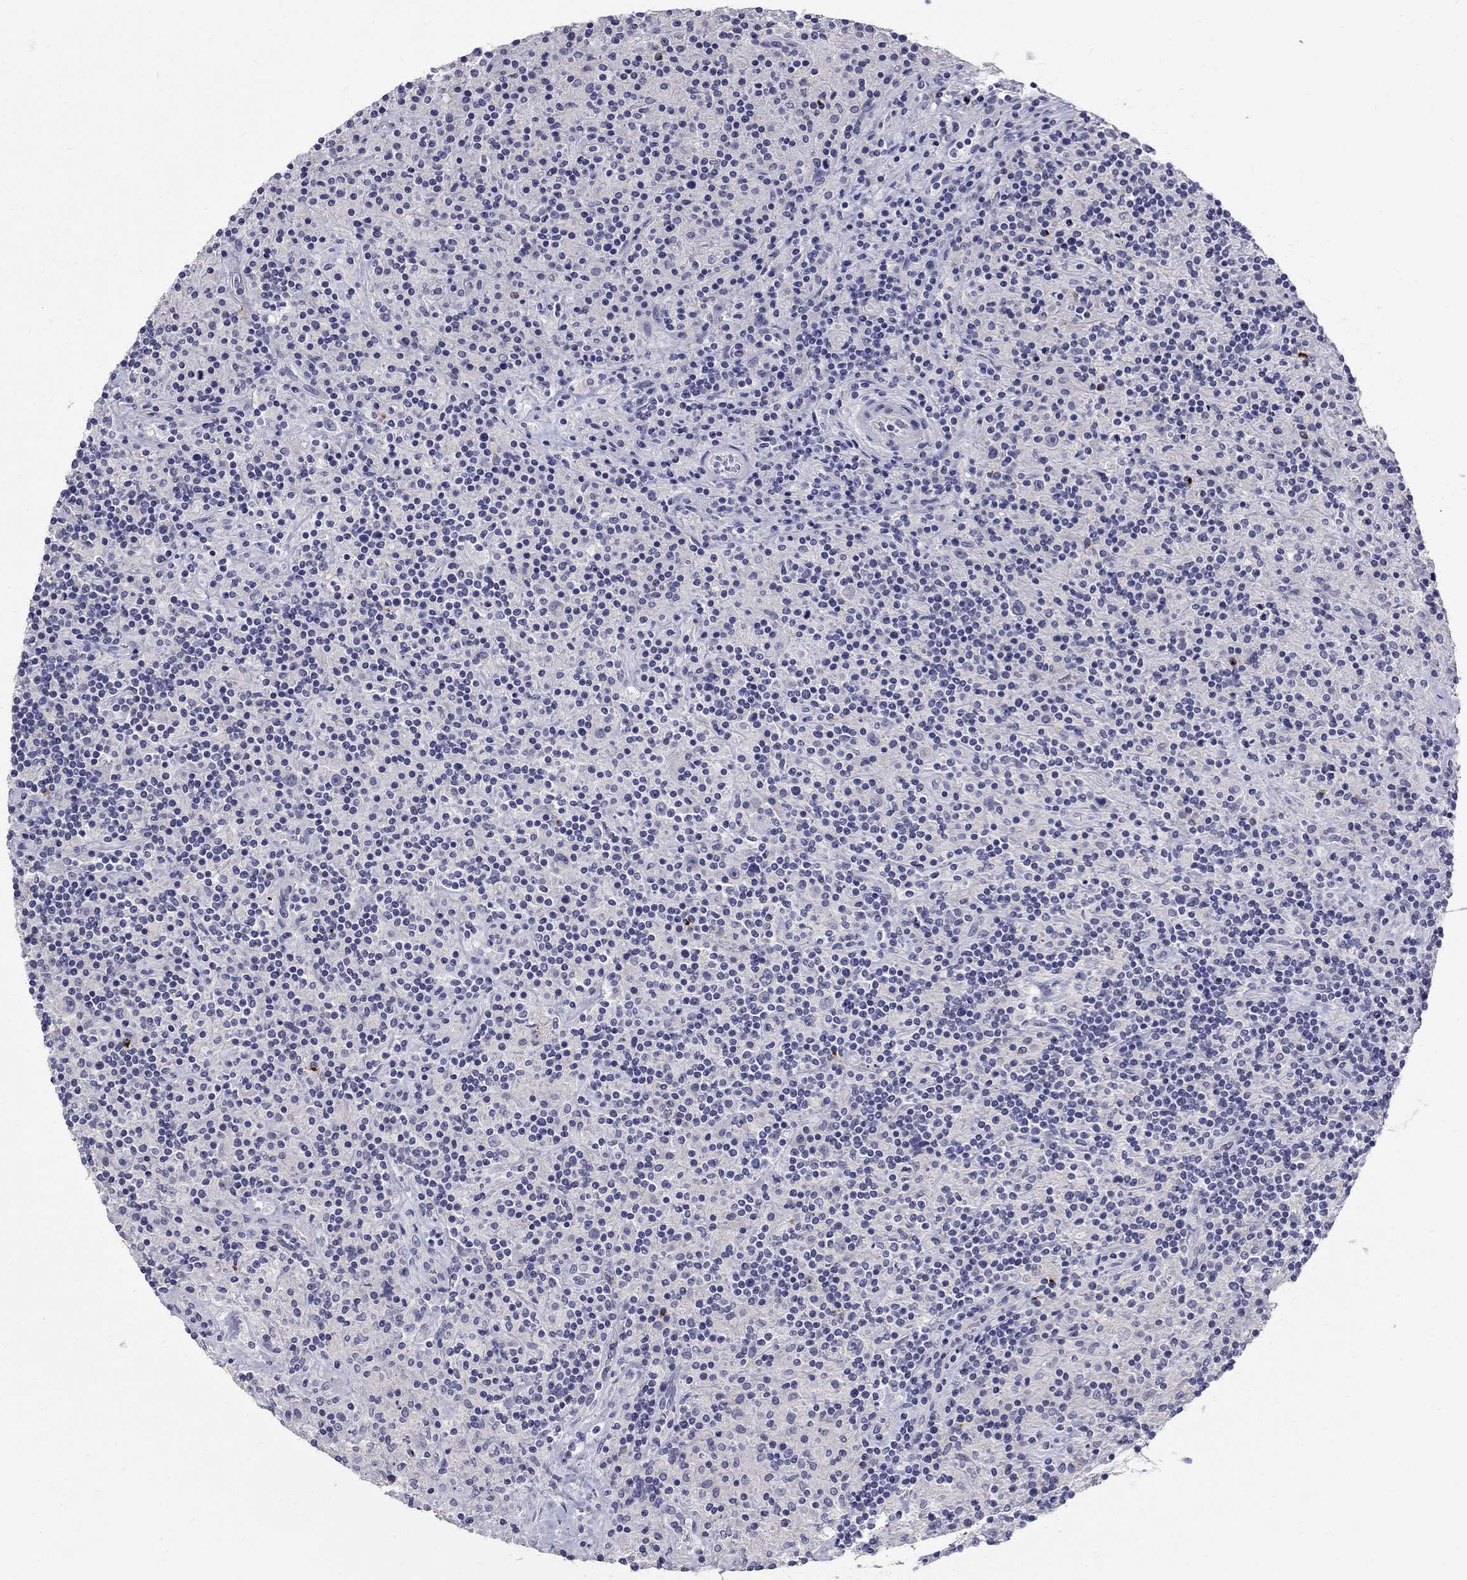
{"staining": {"intensity": "negative", "quantity": "none", "location": "none"}, "tissue": "lymphoma", "cell_type": "Tumor cells", "image_type": "cancer", "snomed": [{"axis": "morphology", "description": "Hodgkin's disease, NOS"}, {"axis": "topography", "description": "Lymph node"}], "caption": "This is an IHC micrograph of lymphoma. There is no positivity in tumor cells.", "gene": "TP53TG5", "patient": {"sex": "male", "age": 70}}